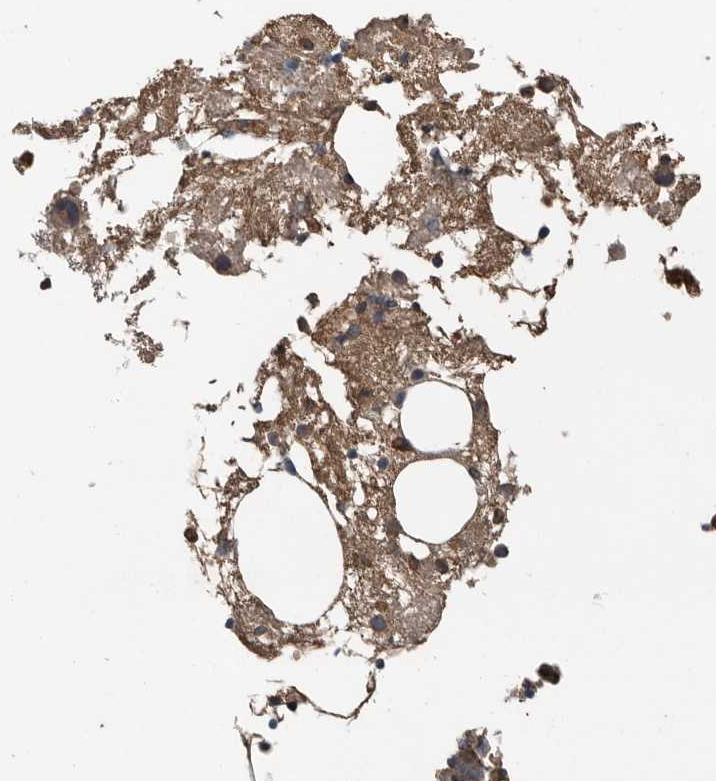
{"staining": {"intensity": "moderate", "quantity": ">75%", "location": "cytoplasmic/membranous,nuclear"}, "tissue": "bone marrow", "cell_type": "Hematopoietic cells", "image_type": "normal", "snomed": [{"axis": "morphology", "description": "Normal tissue, NOS"}, {"axis": "morphology", "description": "Inflammation, NOS"}, {"axis": "topography", "description": "Bone marrow"}], "caption": "Protein positivity by immunohistochemistry reveals moderate cytoplasmic/membranous,nuclear staining in approximately >75% of hematopoietic cells in normal bone marrow. (brown staining indicates protein expression, while blue staining denotes nuclei).", "gene": "BLZF1", "patient": {"sex": "female", "age": 81}}